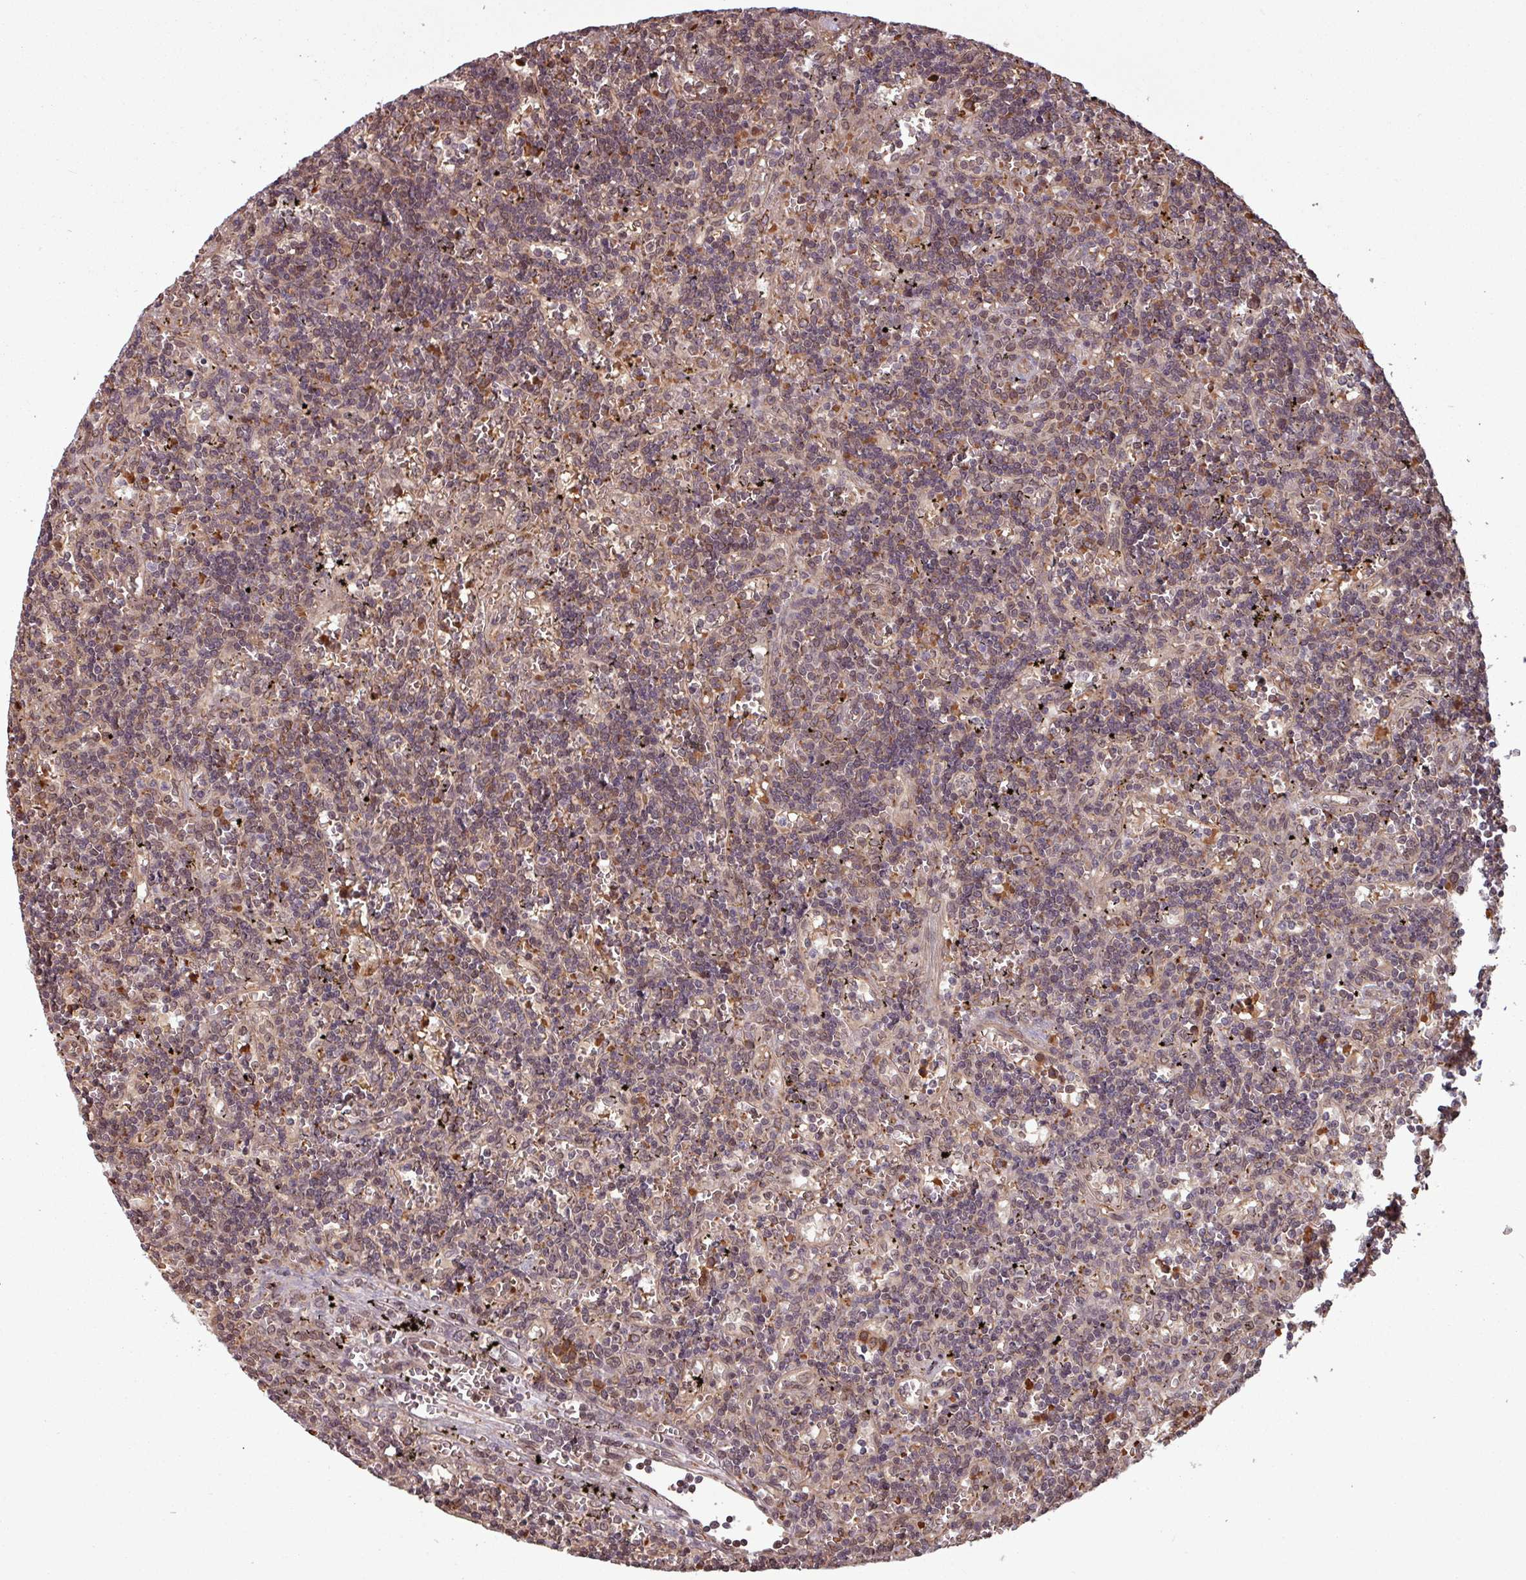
{"staining": {"intensity": "weak", "quantity": "<25%", "location": "nuclear"}, "tissue": "lymphoma", "cell_type": "Tumor cells", "image_type": "cancer", "snomed": [{"axis": "morphology", "description": "Malignant lymphoma, non-Hodgkin's type, Low grade"}, {"axis": "topography", "description": "Spleen"}], "caption": "This is an immunohistochemistry photomicrograph of lymphoma. There is no expression in tumor cells.", "gene": "RBM4B", "patient": {"sex": "male", "age": 60}}